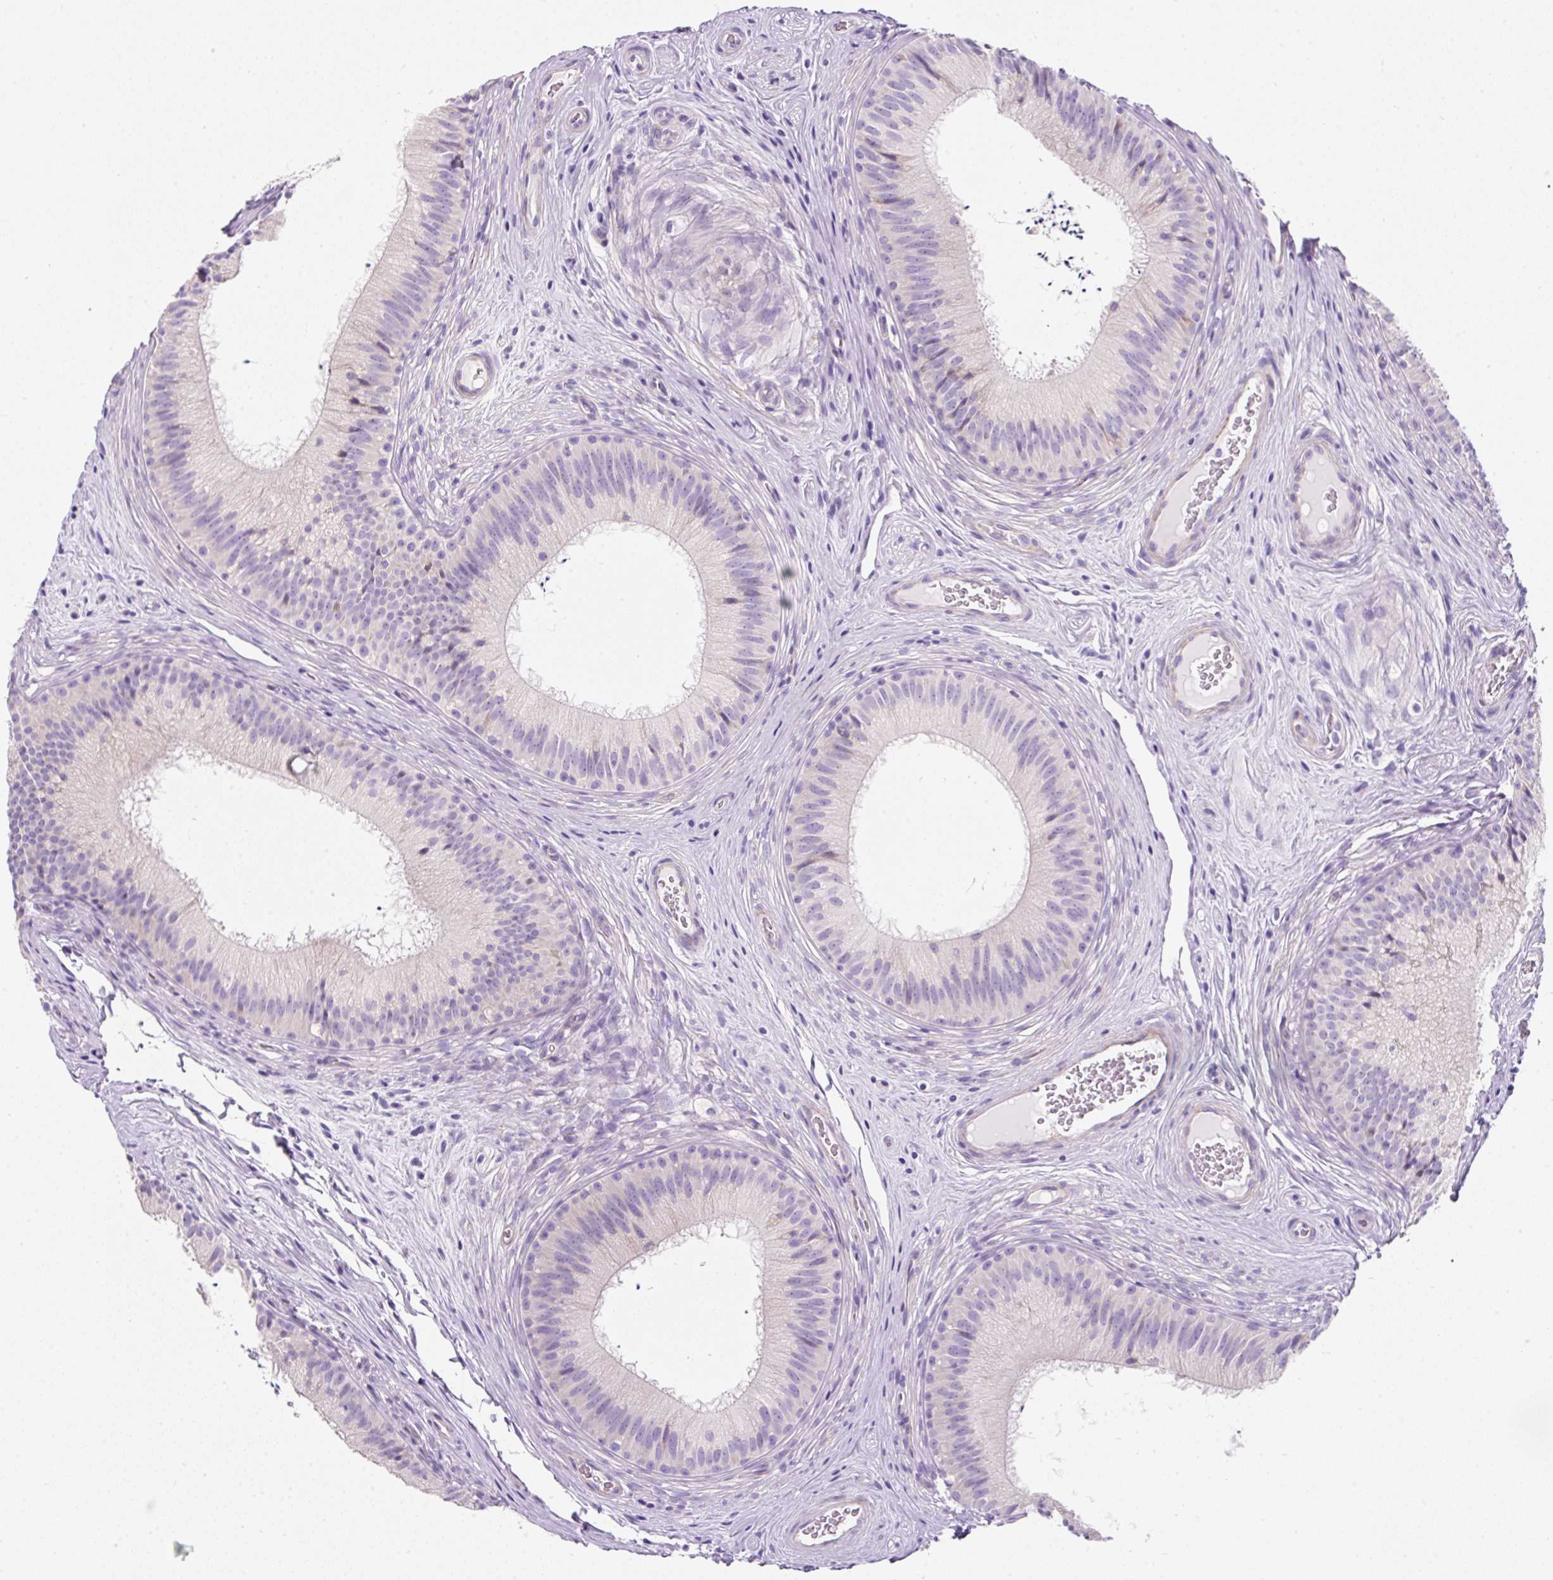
{"staining": {"intensity": "negative", "quantity": "none", "location": "none"}, "tissue": "epididymis", "cell_type": "Glandular cells", "image_type": "normal", "snomed": [{"axis": "morphology", "description": "Normal tissue, NOS"}, {"axis": "topography", "description": "Epididymis"}], "caption": "IHC histopathology image of benign epididymis: epididymis stained with DAB displays no significant protein expression in glandular cells.", "gene": "ERAP2", "patient": {"sex": "male", "age": 24}}